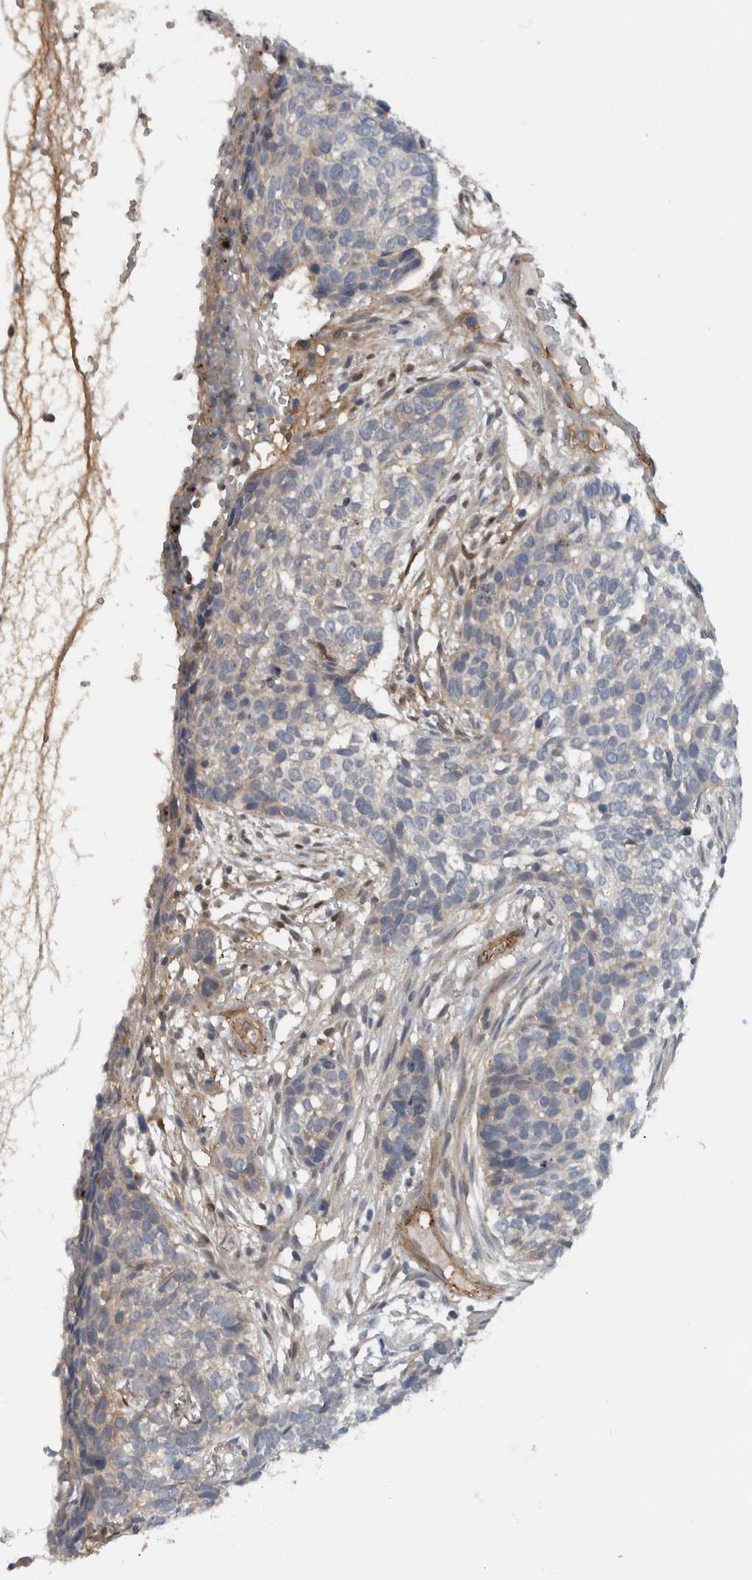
{"staining": {"intensity": "negative", "quantity": "none", "location": "none"}, "tissue": "skin cancer", "cell_type": "Tumor cells", "image_type": "cancer", "snomed": [{"axis": "morphology", "description": "Basal cell carcinoma"}, {"axis": "topography", "description": "Skin"}], "caption": "Human skin basal cell carcinoma stained for a protein using immunohistochemistry displays no staining in tumor cells.", "gene": "CD59", "patient": {"sex": "male", "age": 85}}